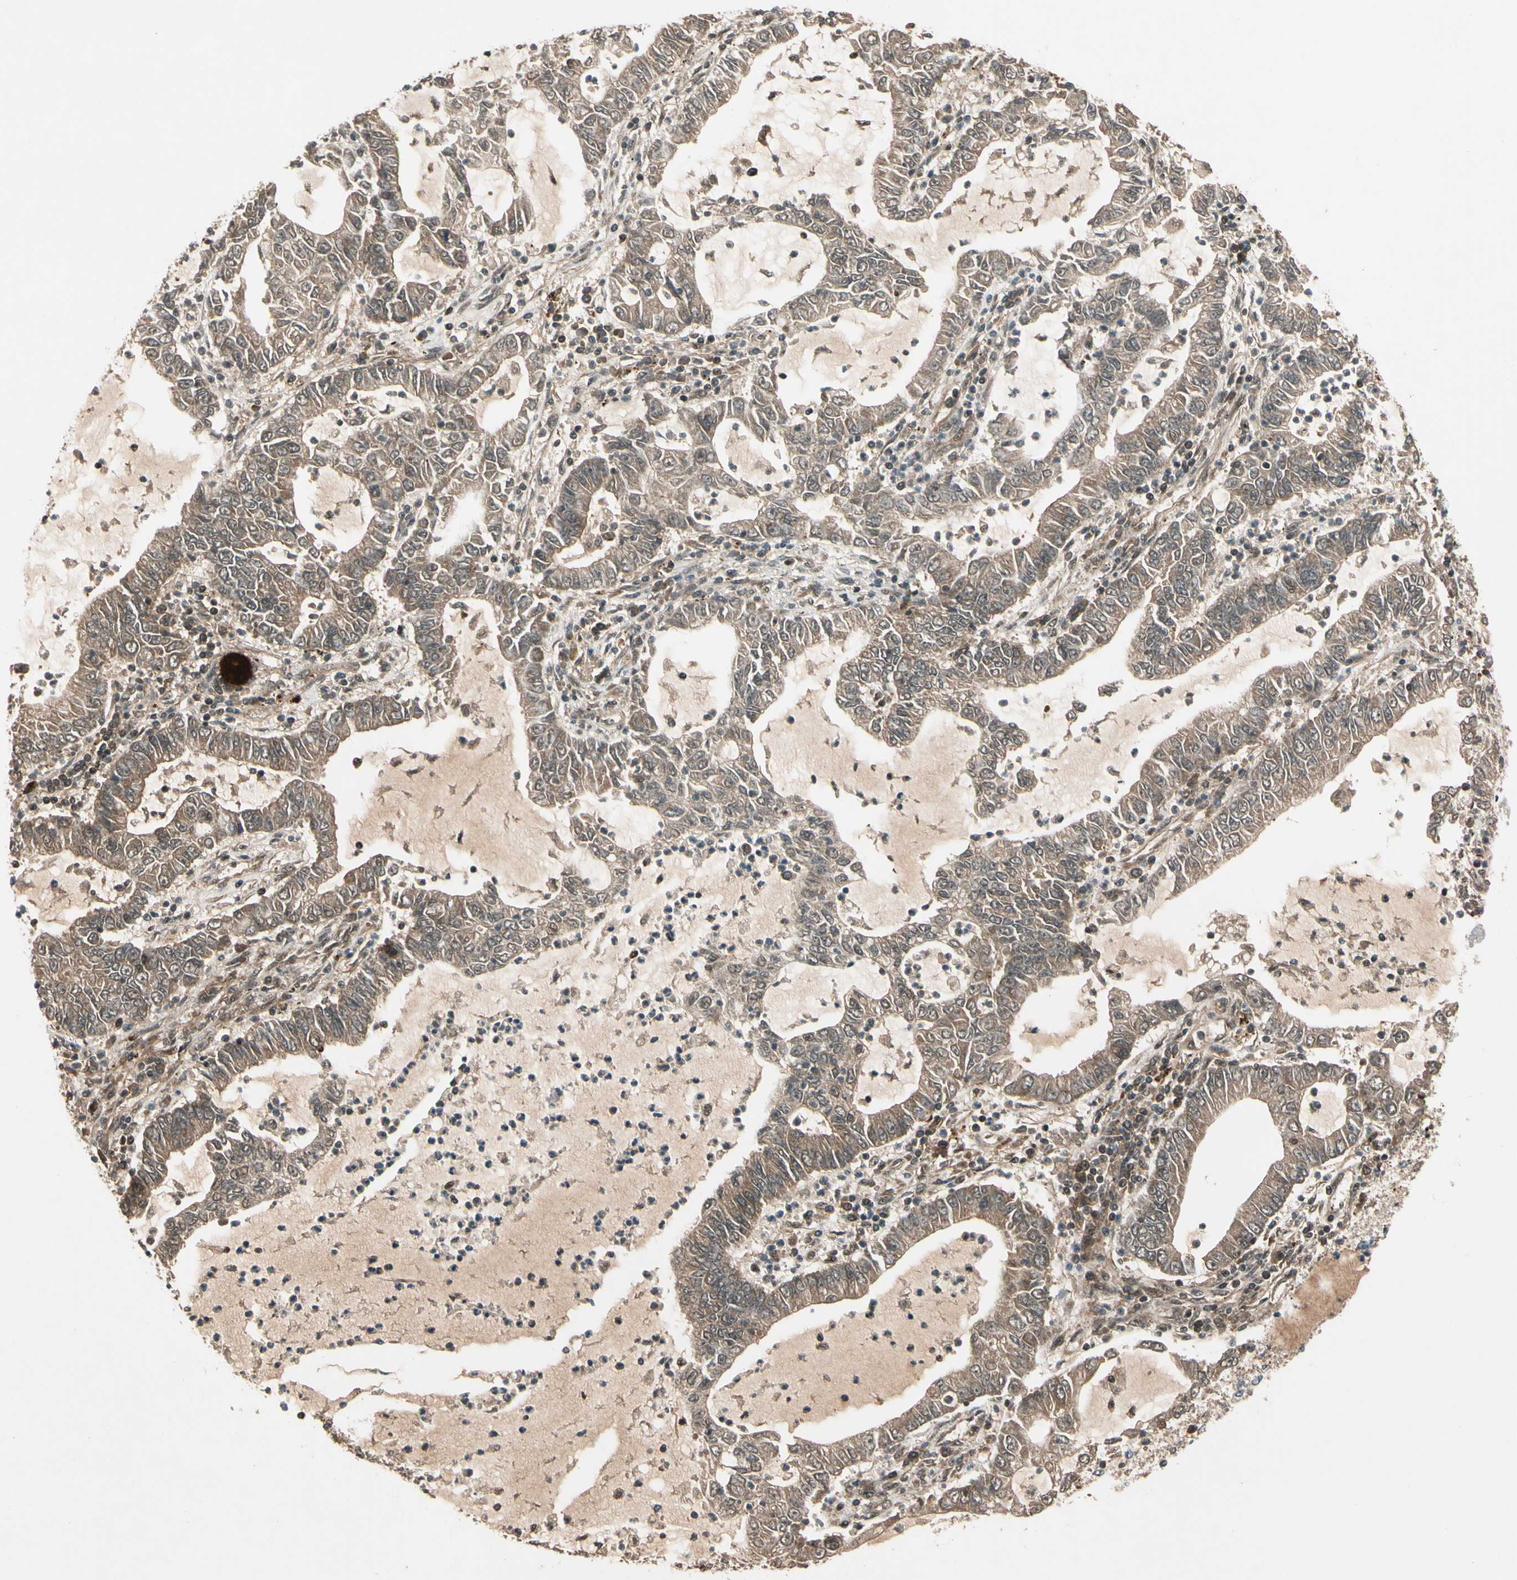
{"staining": {"intensity": "moderate", "quantity": ">75%", "location": "cytoplasmic/membranous,nuclear"}, "tissue": "lung cancer", "cell_type": "Tumor cells", "image_type": "cancer", "snomed": [{"axis": "morphology", "description": "Adenocarcinoma, NOS"}, {"axis": "topography", "description": "Lung"}], "caption": "Immunohistochemical staining of human lung cancer (adenocarcinoma) displays moderate cytoplasmic/membranous and nuclear protein staining in about >75% of tumor cells.", "gene": "ACVR1C", "patient": {"sex": "female", "age": 51}}